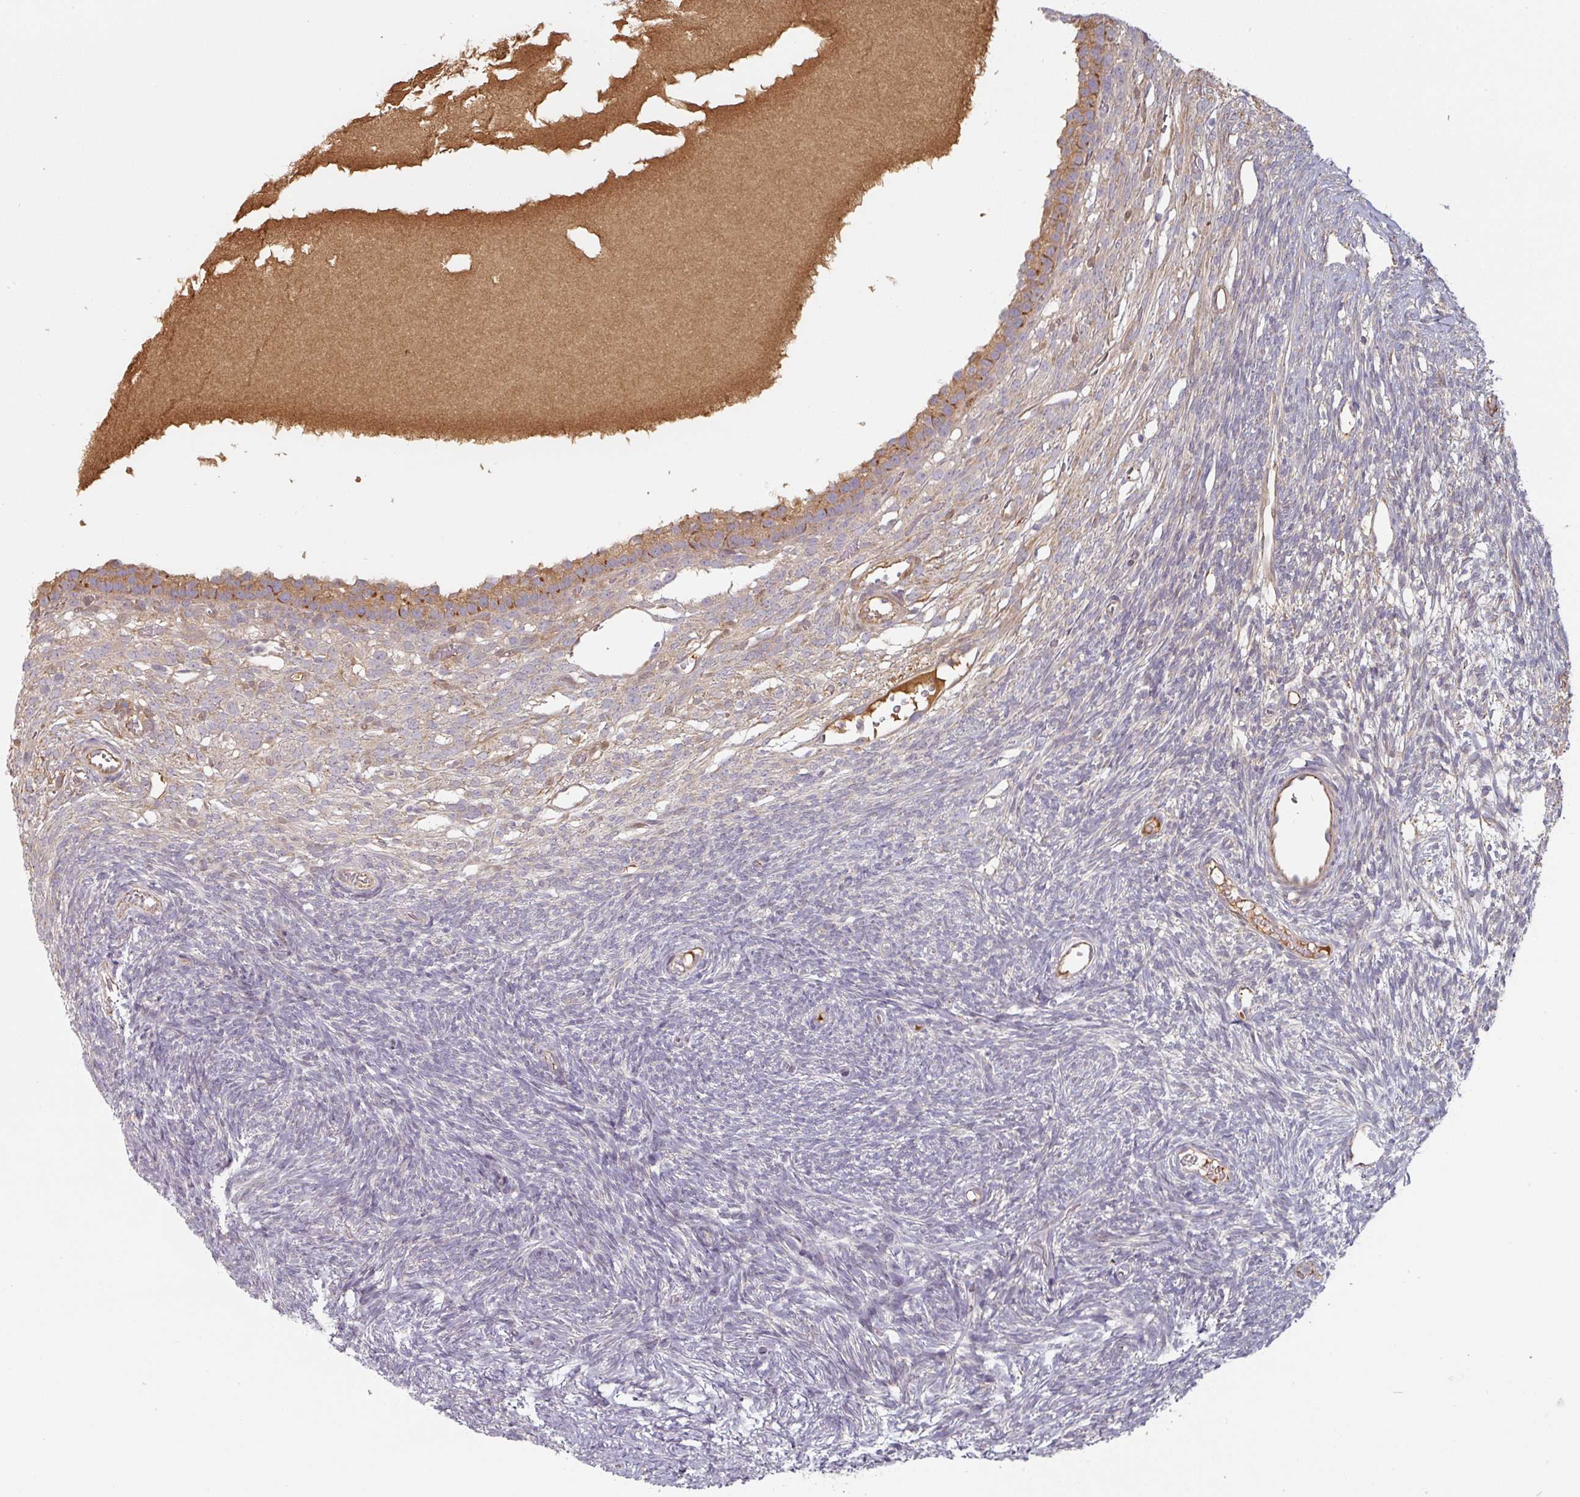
{"staining": {"intensity": "weak", "quantity": ">75%", "location": "cytoplasmic/membranous"}, "tissue": "ovary", "cell_type": "Follicle cells", "image_type": "normal", "snomed": [{"axis": "morphology", "description": "Normal tissue, NOS"}, {"axis": "topography", "description": "Ovary"}], "caption": "Unremarkable ovary shows weak cytoplasmic/membranous expression in approximately >75% of follicle cells.", "gene": "CEP78", "patient": {"sex": "female", "age": 39}}